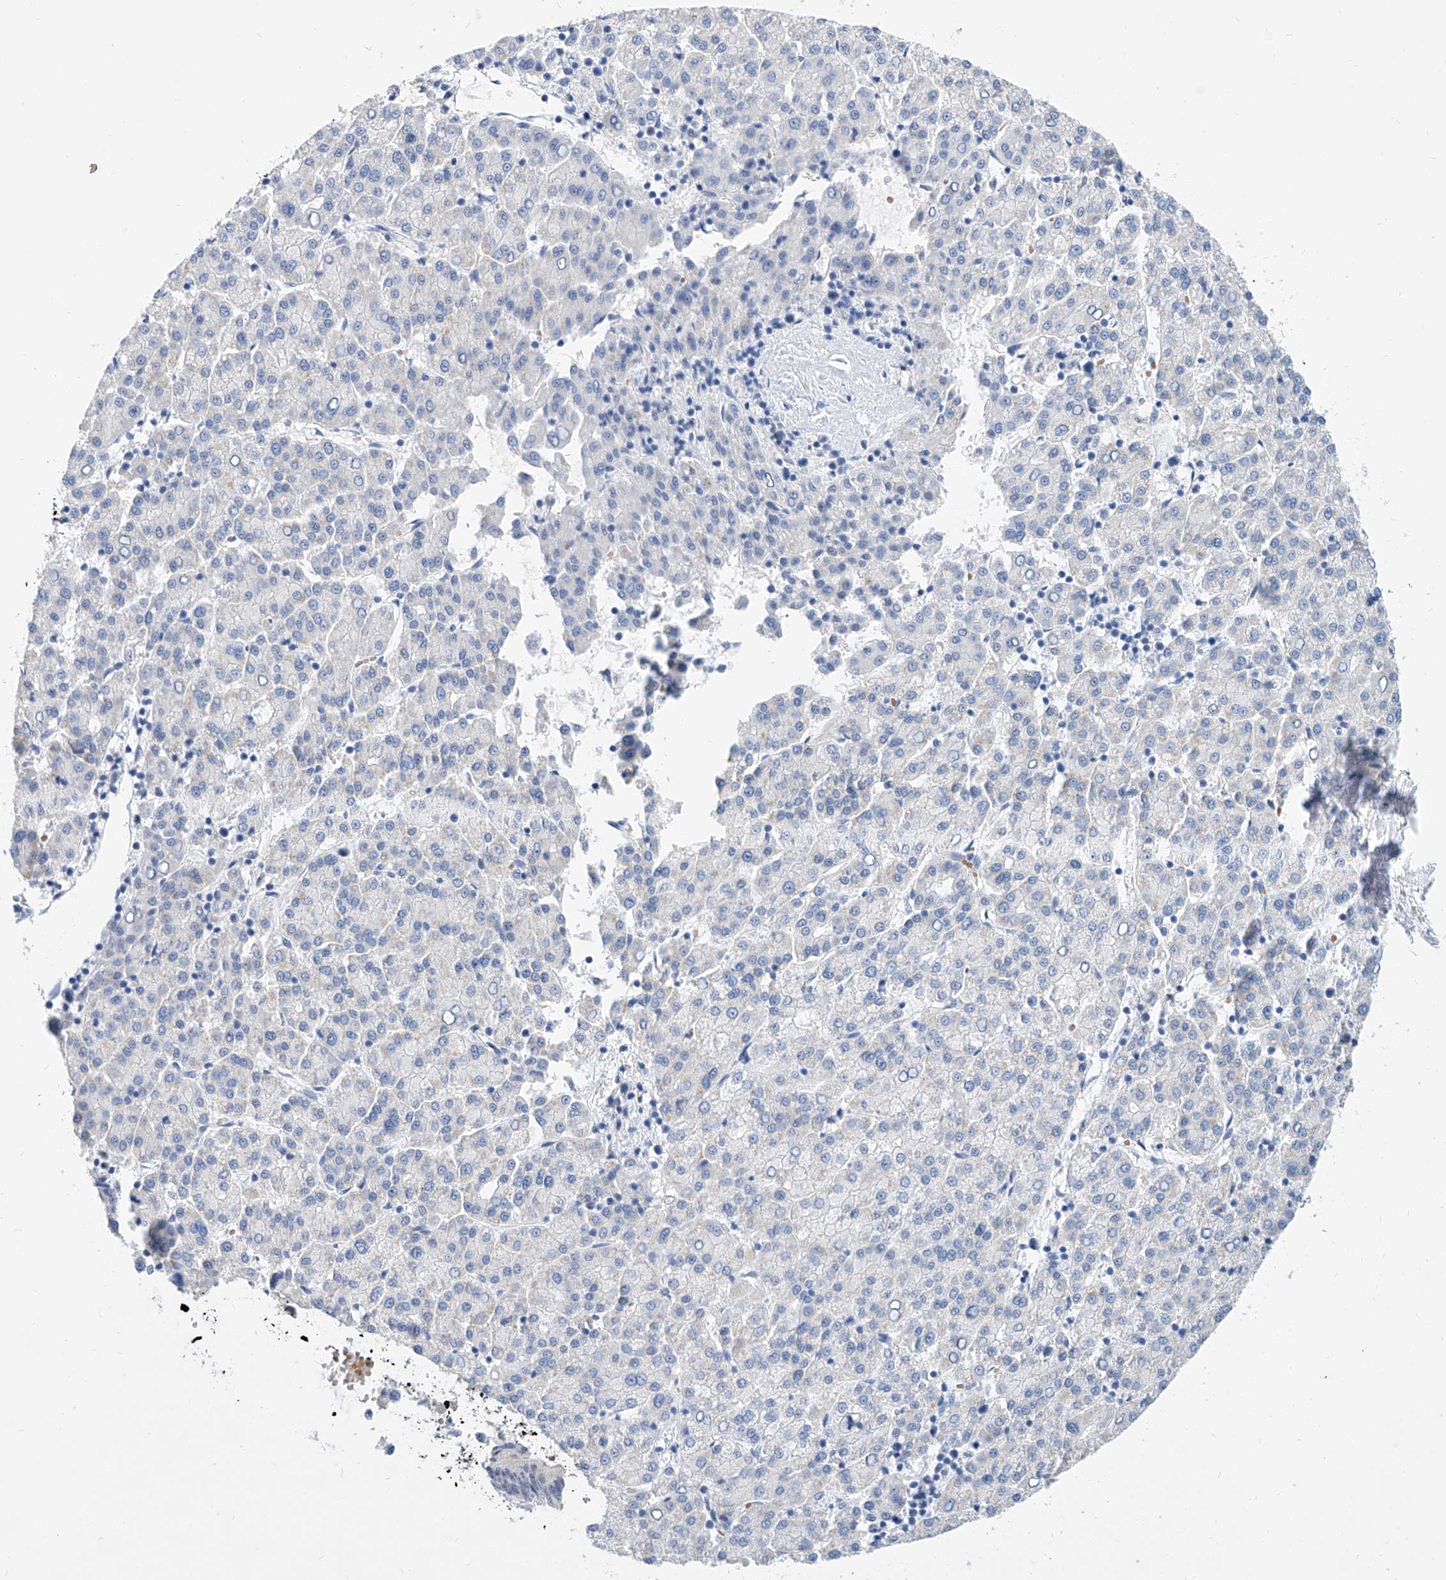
{"staining": {"intensity": "negative", "quantity": "none", "location": "none"}, "tissue": "liver cancer", "cell_type": "Tumor cells", "image_type": "cancer", "snomed": [{"axis": "morphology", "description": "Carcinoma, Hepatocellular, NOS"}, {"axis": "topography", "description": "Liver"}], "caption": "Human liver hepatocellular carcinoma stained for a protein using IHC displays no expression in tumor cells.", "gene": "BPTF", "patient": {"sex": "female", "age": 58}}